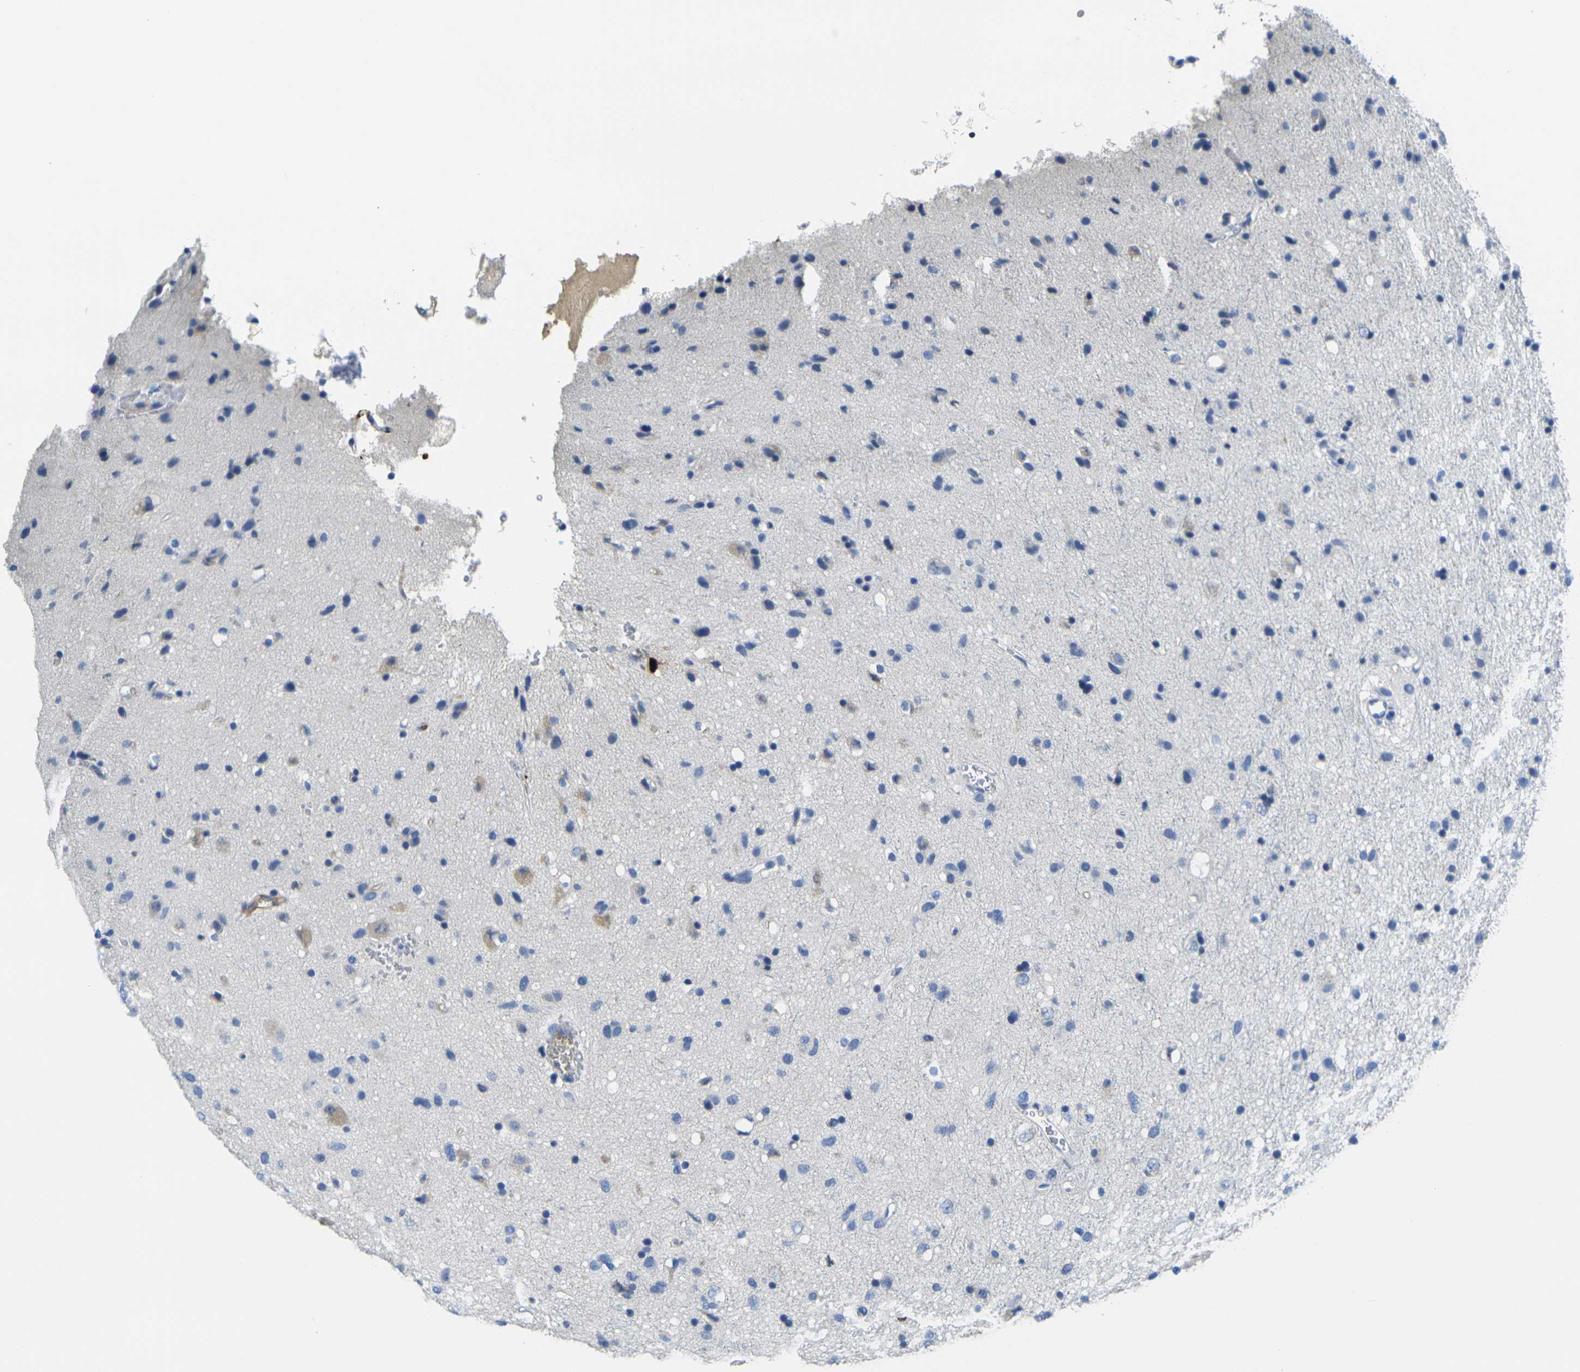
{"staining": {"intensity": "moderate", "quantity": "<25%", "location": "cytoplasmic/membranous"}, "tissue": "glioma", "cell_type": "Tumor cells", "image_type": "cancer", "snomed": [{"axis": "morphology", "description": "Glioma, malignant, Low grade"}, {"axis": "topography", "description": "Brain"}], "caption": "Immunohistochemistry (IHC) photomicrograph of human low-grade glioma (malignant) stained for a protein (brown), which demonstrates low levels of moderate cytoplasmic/membranous staining in about <25% of tumor cells.", "gene": "S100A9", "patient": {"sex": "male", "age": 77}}